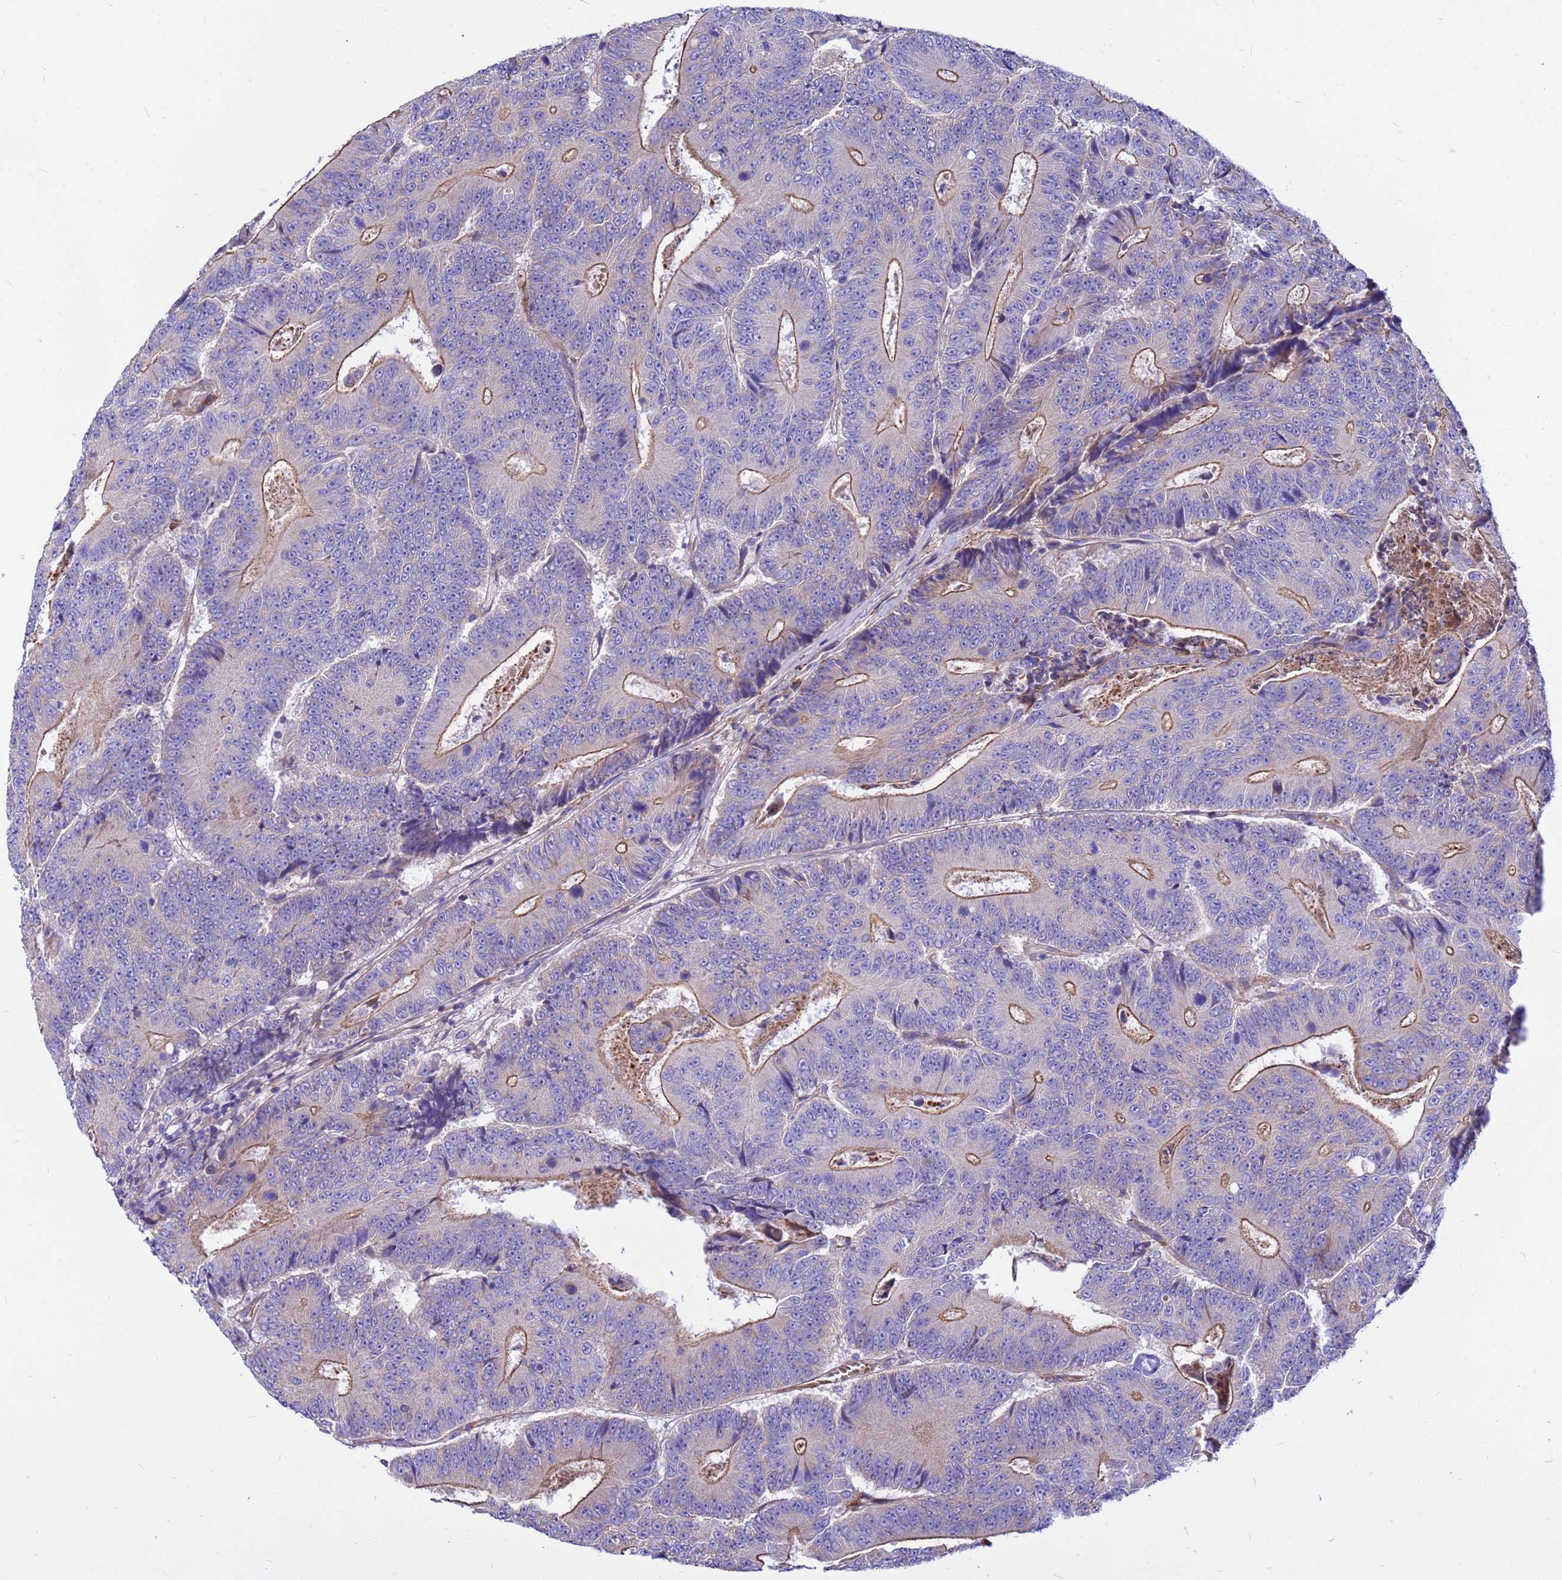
{"staining": {"intensity": "moderate", "quantity": "25%-75%", "location": "cytoplasmic/membranous"}, "tissue": "colorectal cancer", "cell_type": "Tumor cells", "image_type": "cancer", "snomed": [{"axis": "morphology", "description": "Adenocarcinoma, NOS"}, {"axis": "topography", "description": "Colon"}], "caption": "Immunohistochemistry of colorectal adenocarcinoma exhibits medium levels of moderate cytoplasmic/membranous positivity in about 25%-75% of tumor cells.", "gene": "CRHBP", "patient": {"sex": "male", "age": 83}}